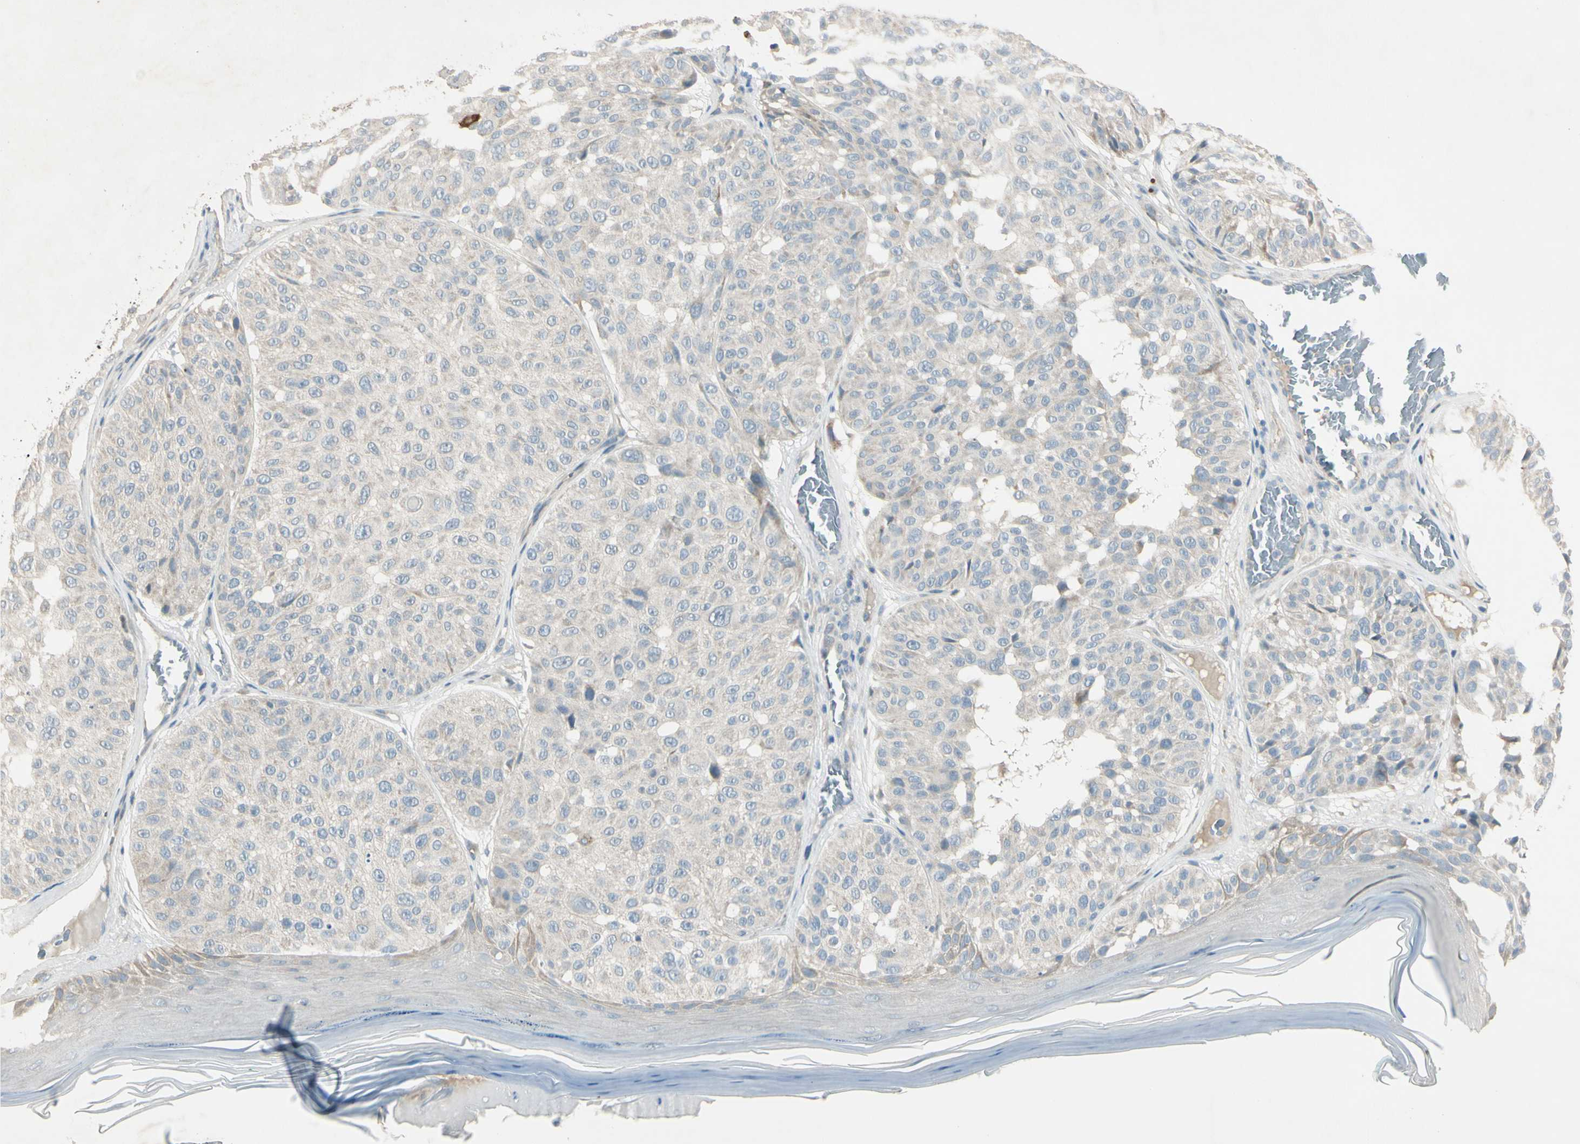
{"staining": {"intensity": "negative", "quantity": "none", "location": "none"}, "tissue": "melanoma", "cell_type": "Tumor cells", "image_type": "cancer", "snomed": [{"axis": "morphology", "description": "Malignant melanoma, NOS"}, {"axis": "topography", "description": "Skin"}], "caption": "Immunohistochemistry (IHC) photomicrograph of neoplastic tissue: malignant melanoma stained with DAB exhibits no significant protein staining in tumor cells.", "gene": "AATK", "patient": {"sex": "female", "age": 46}}